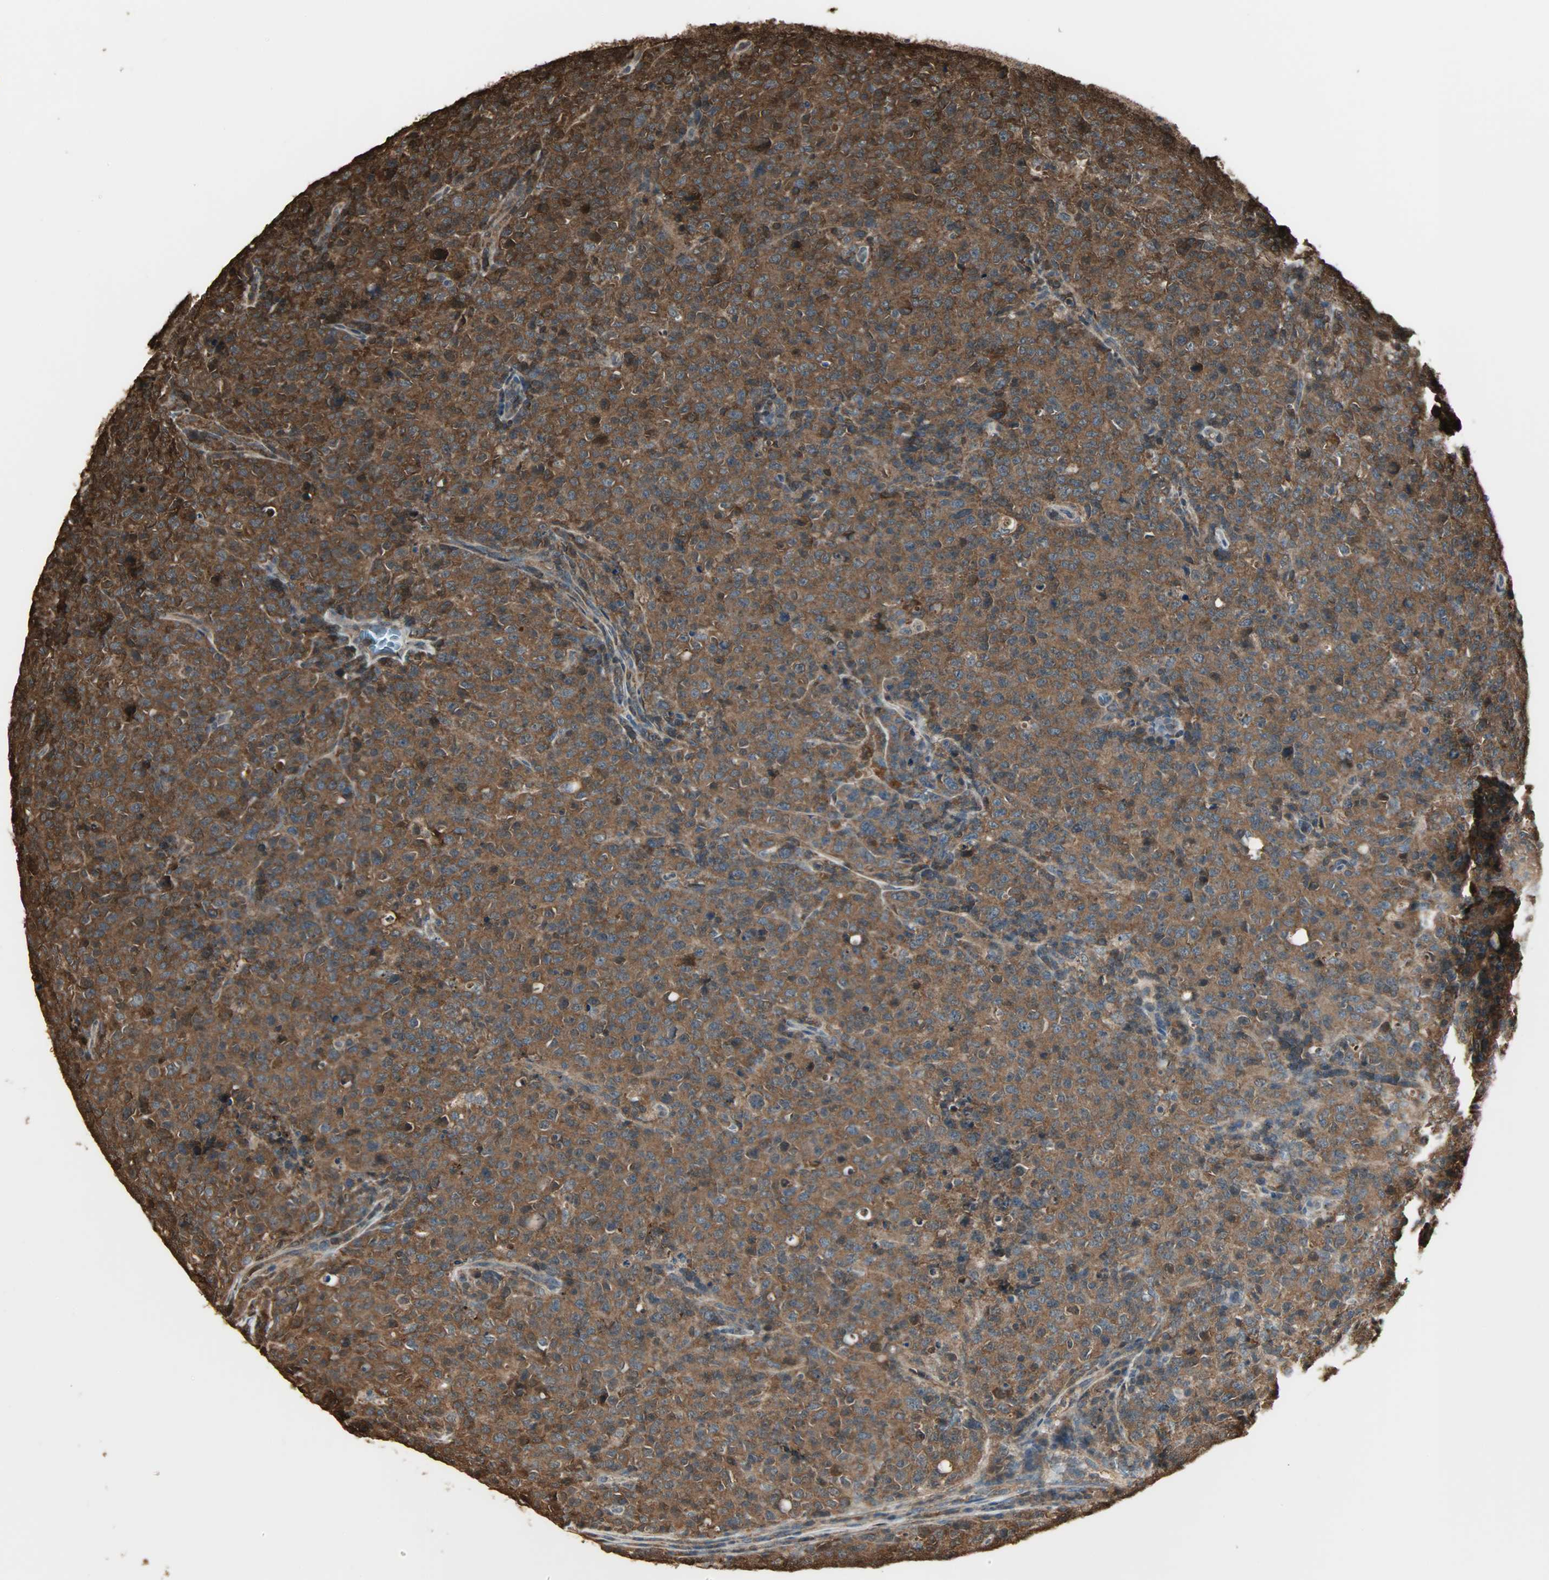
{"staining": {"intensity": "strong", "quantity": ">75%", "location": "cytoplasmic/membranous"}, "tissue": "lymphoma", "cell_type": "Tumor cells", "image_type": "cancer", "snomed": [{"axis": "morphology", "description": "Malignant lymphoma, non-Hodgkin's type, High grade"}, {"axis": "topography", "description": "Tonsil"}], "caption": "A photomicrograph of human malignant lymphoma, non-Hodgkin's type (high-grade) stained for a protein reveals strong cytoplasmic/membranous brown staining in tumor cells.", "gene": "YWHAZ", "patient": {"sex": "female", "age": 36}}